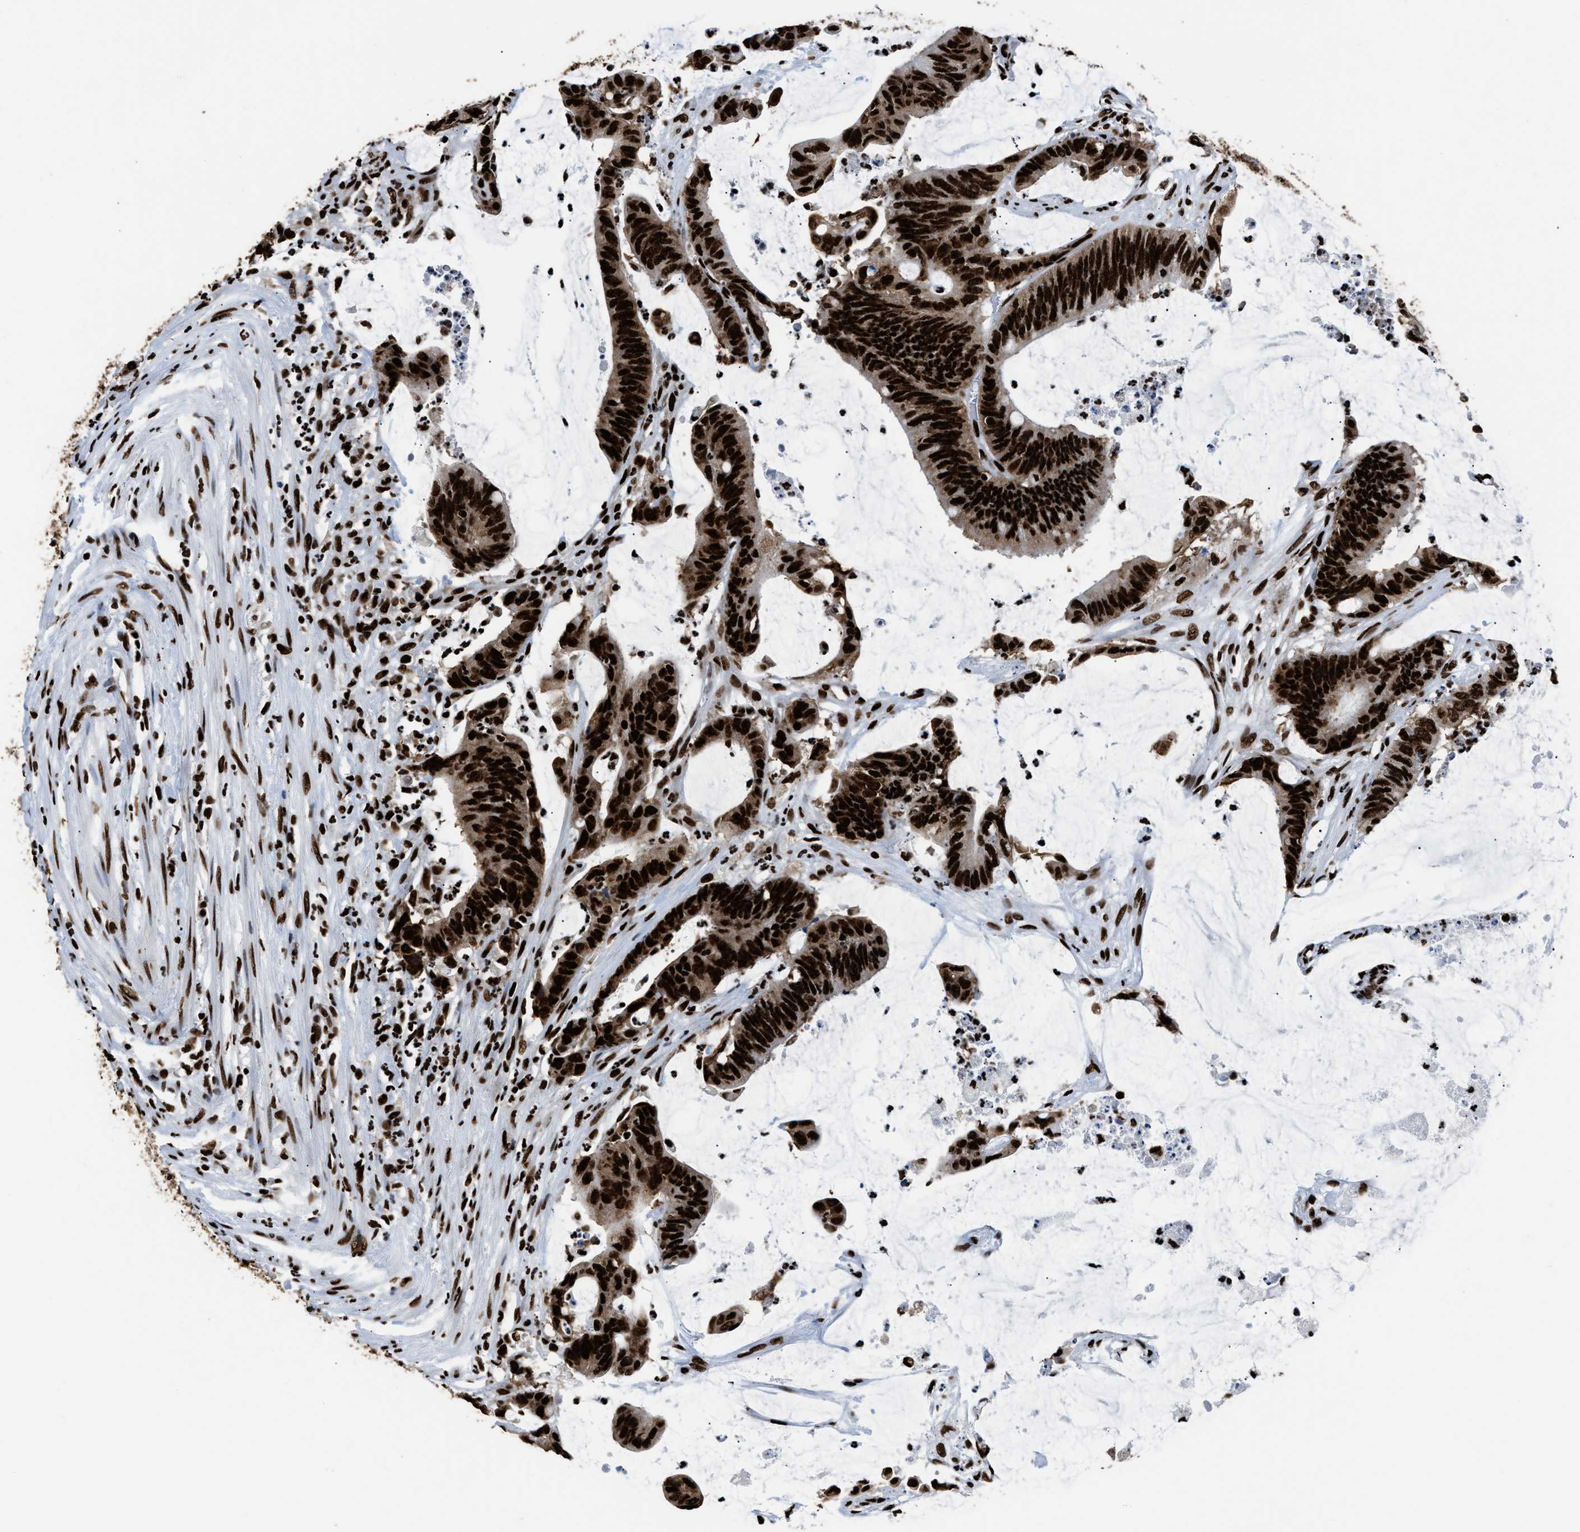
{"staining": {"intensity": "strong", "quantity": ">75%", "location": "nuclear"}, "tissue": "colorectal cancer", "cell_type": "Tumor cells", "image_type": "cancer", "snomed": [{"axis": "morphology", "description": "Adenocarcinoma, NOS"}, {"axis": "topography", "description": "Rectum"}], "caption": "Immunohistochemical staining of colorectal adenocarcinoma reveals high levels of strong nuclear expression in about >75% of tumor cells.", "gene": "HNRNPM", "patient": {"sex": "female", "age": 66}}